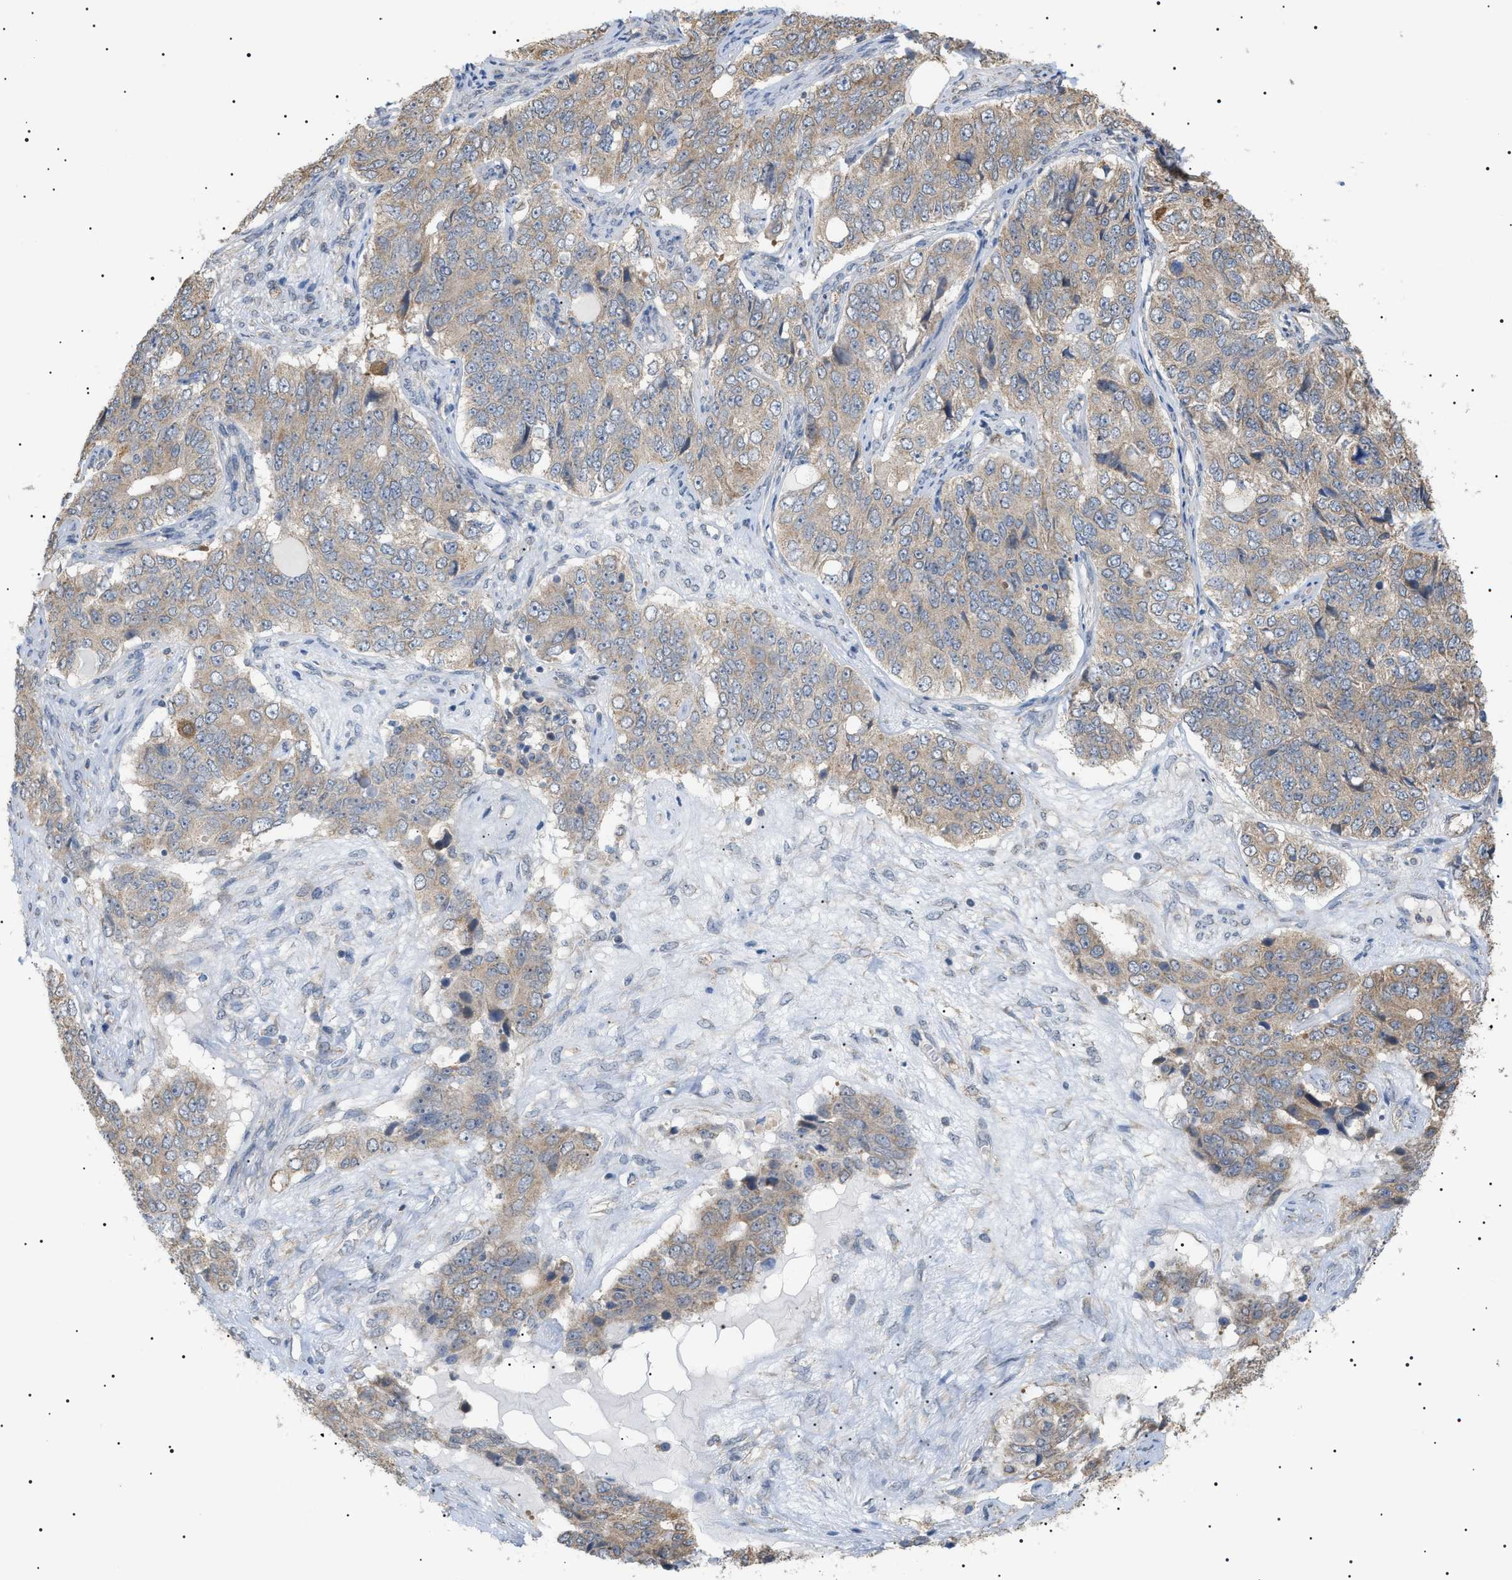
{"staining": {"intensity": "weak", "quantity": ">75%", "location": "cytoplasmic/membranous"}, "tissue": "ovarian cancer", "cell_type": "Tumor cells", "image_type": "cancer", "snomed": [{"axis": "morphology", "description": "Carcinoma, endometroid"}, {"axis": "topography", "description": "Ovary"}], "caption": "IHC of ovarian cancer (endometroid carcinoma) shows low levels of weak cytoplasmic/membranous positivity in approximately >75% of tumor cells. Nuclei are stained in blue.", "gene": "IRS2", "patient": {"sex": "female", "age": 51}}